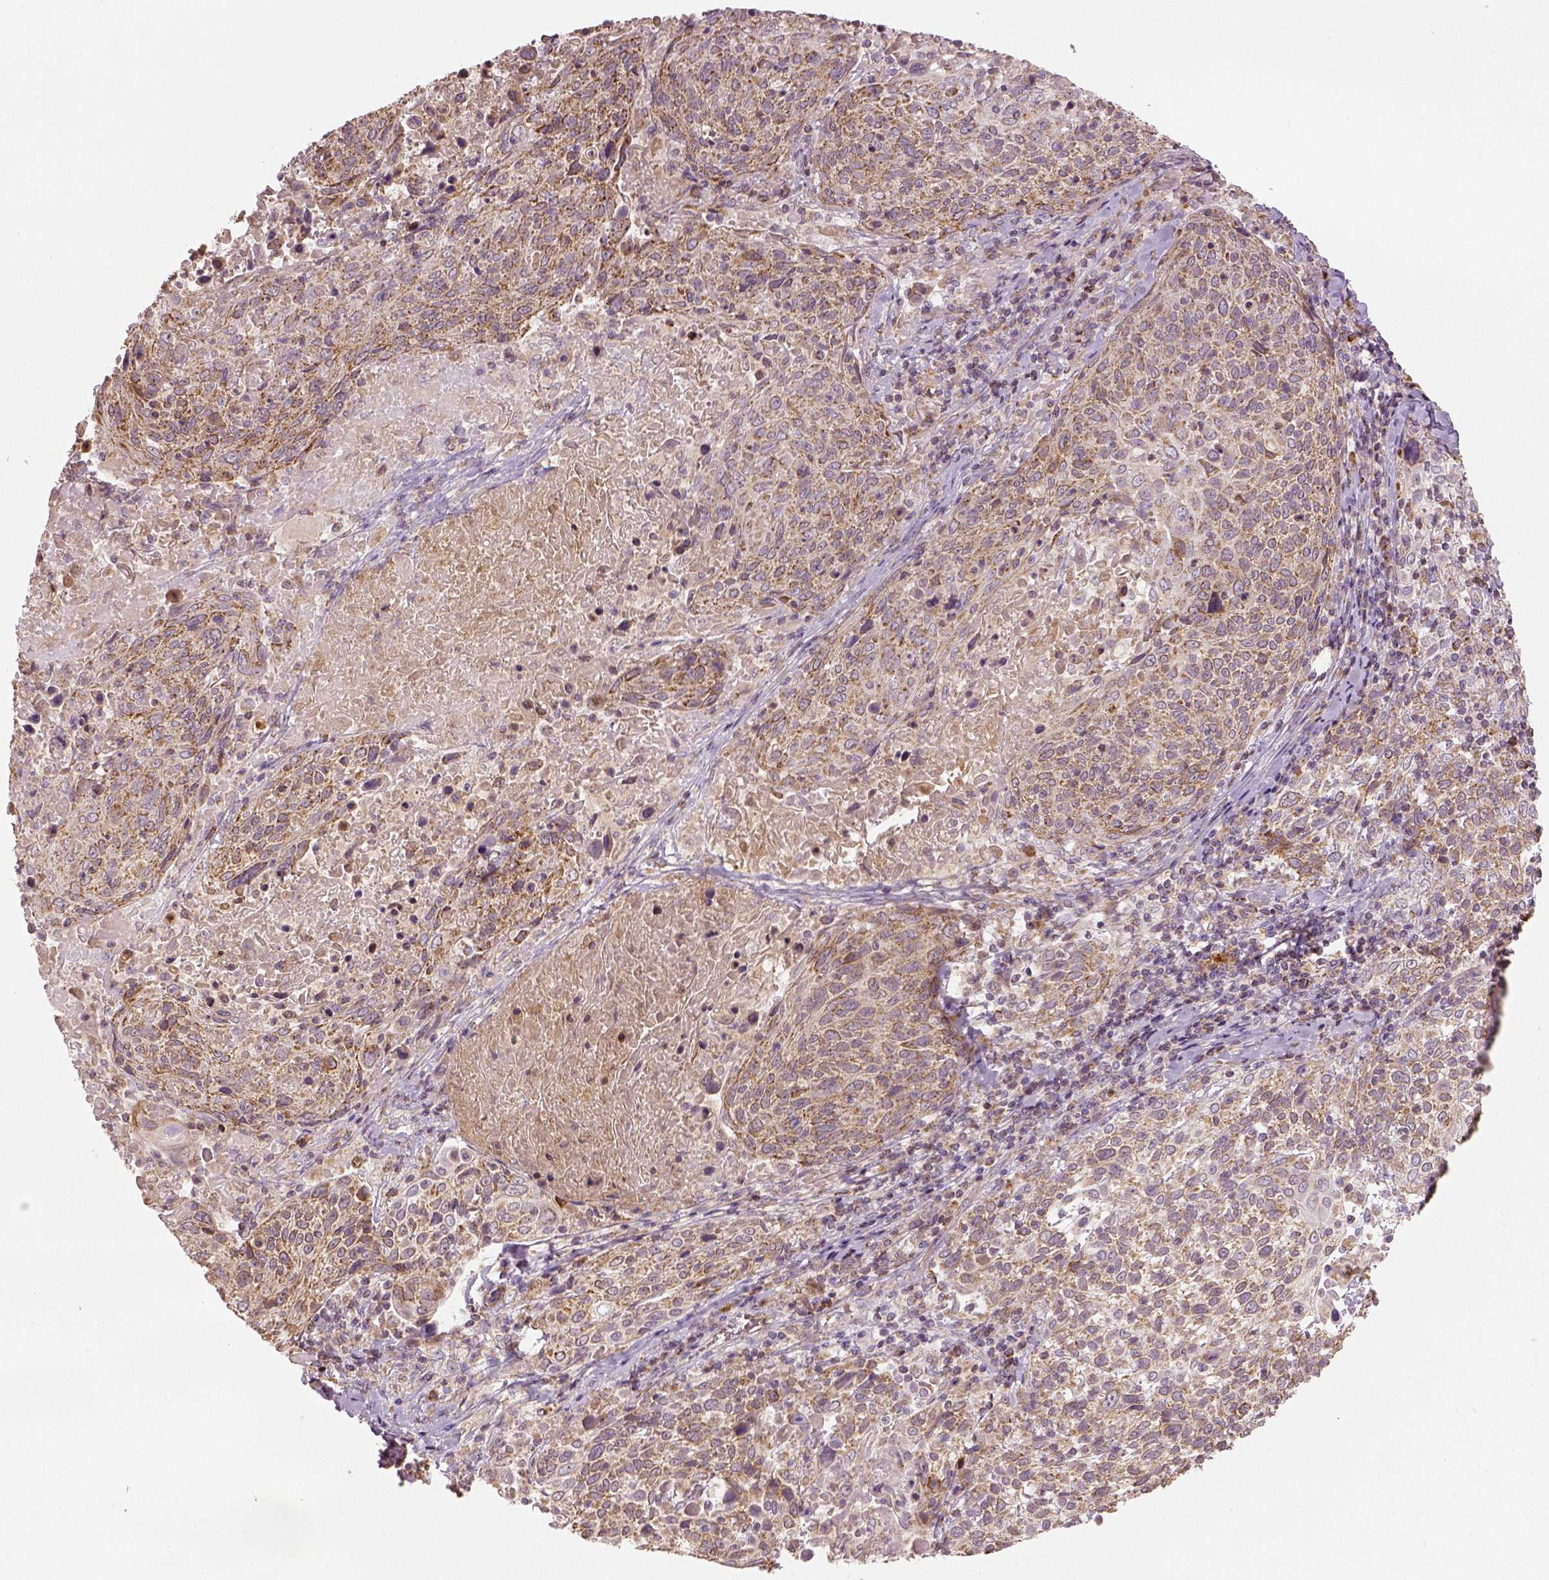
{"staining": {"intensity": "weak", "quantity": ">75%", "location": "cytoplasmic/membranous"}, "tissue": "cervical cancer", "cell_type": "Tumor cells", "image_type": "cancer", "snomed": [{"axis": "morphology", "description": "Squamous cell carcinoma, NOS"}, {"axis": "topography", "description": "Cervix"}], "caption": "This photomicrograph exhibits cervical cancer stained with immunohistochemistry to label a protein in brown. The cytoplasmic/membranous of tumor cells show weak positivity for the protein. Nuclei are counter-stained blue.", "gene": "PGAM5", "patient": {"sex": "female", "age": 61}}